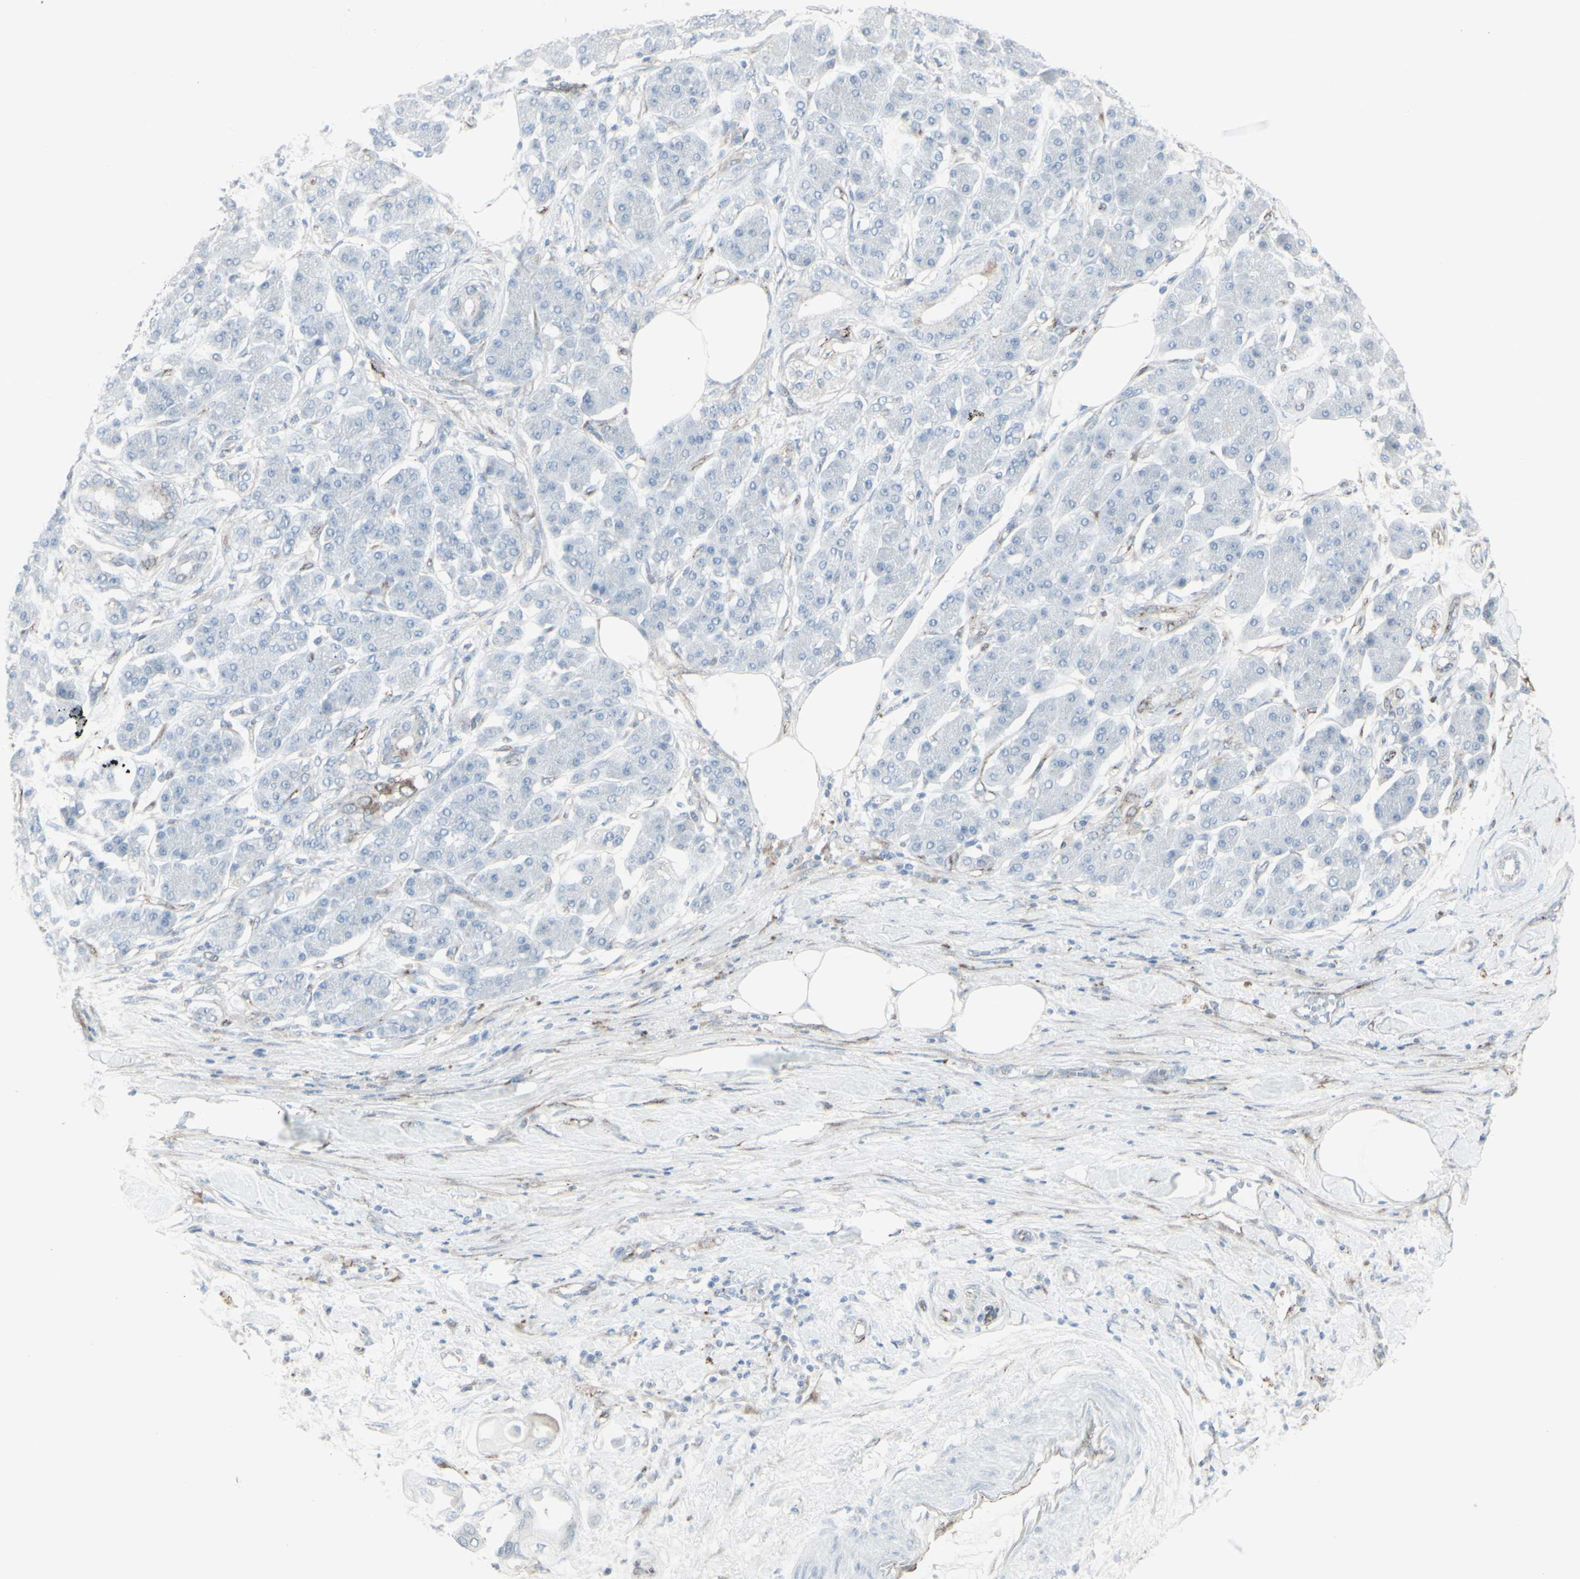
{"staining": {"intensity": "negative", "quantity": "none", "location": "none"}, "tissue": "pancreatic cancer", "cell_type": "Tumor cells", "image_type": "cancer", "snomed": [{"axis": "morphology", "description": "Adenocarcinoma, NOS"}, {"axis": "morphology", "description": "Adenocarcinoma, metastatic, NOS"}, {"axis": "topography", "description": "Lymph node"}, {"axis": "topography", "description": "Pancreas"}, {"axis": "topography", "description": "Duodenum"}], "caption": "Tumor cells show no significant protein staining in pancreatic cancer.", "gene": "GJA1", "patient": {"sex": "female", "age": 64}}